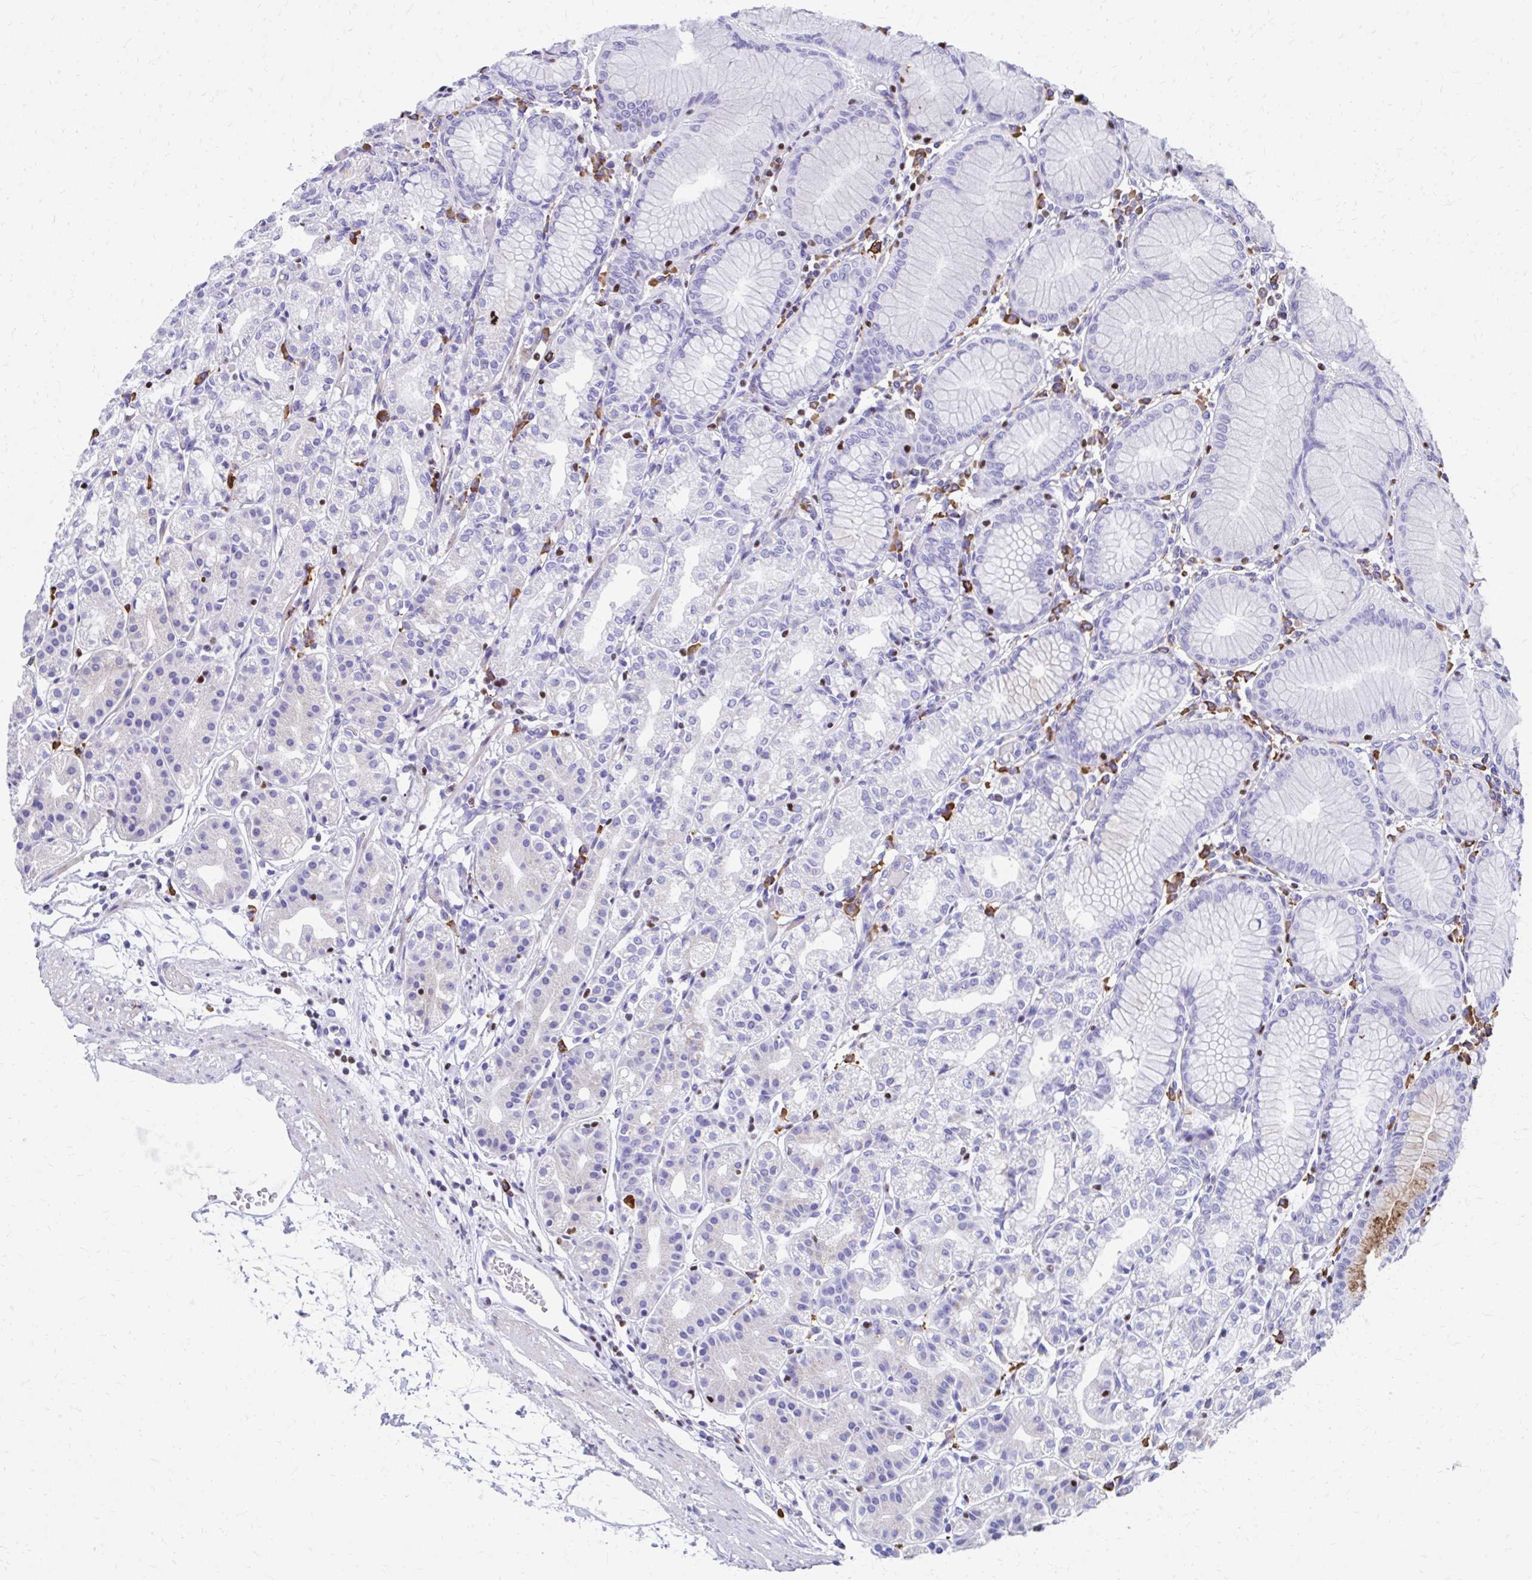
{"staining": {"intensity": "negative", "quantity": "none", "location": "none"}, "tissue": "stomach", "cell_type": "Glandular cells", "image_type": "normal", "snomed": [{"axis": "morphology", "description": "Normal tissue, NOS"}, {"axis": "topography", "description": "Stomach"}], "caption": "The immunohistochemistry (IHC) micrograph has no significant staining in glandular cells of stomach. (DAB IHC, high magnification).", "gene": "RUNX3", "patient": {"sex": "female", "age": 57}}